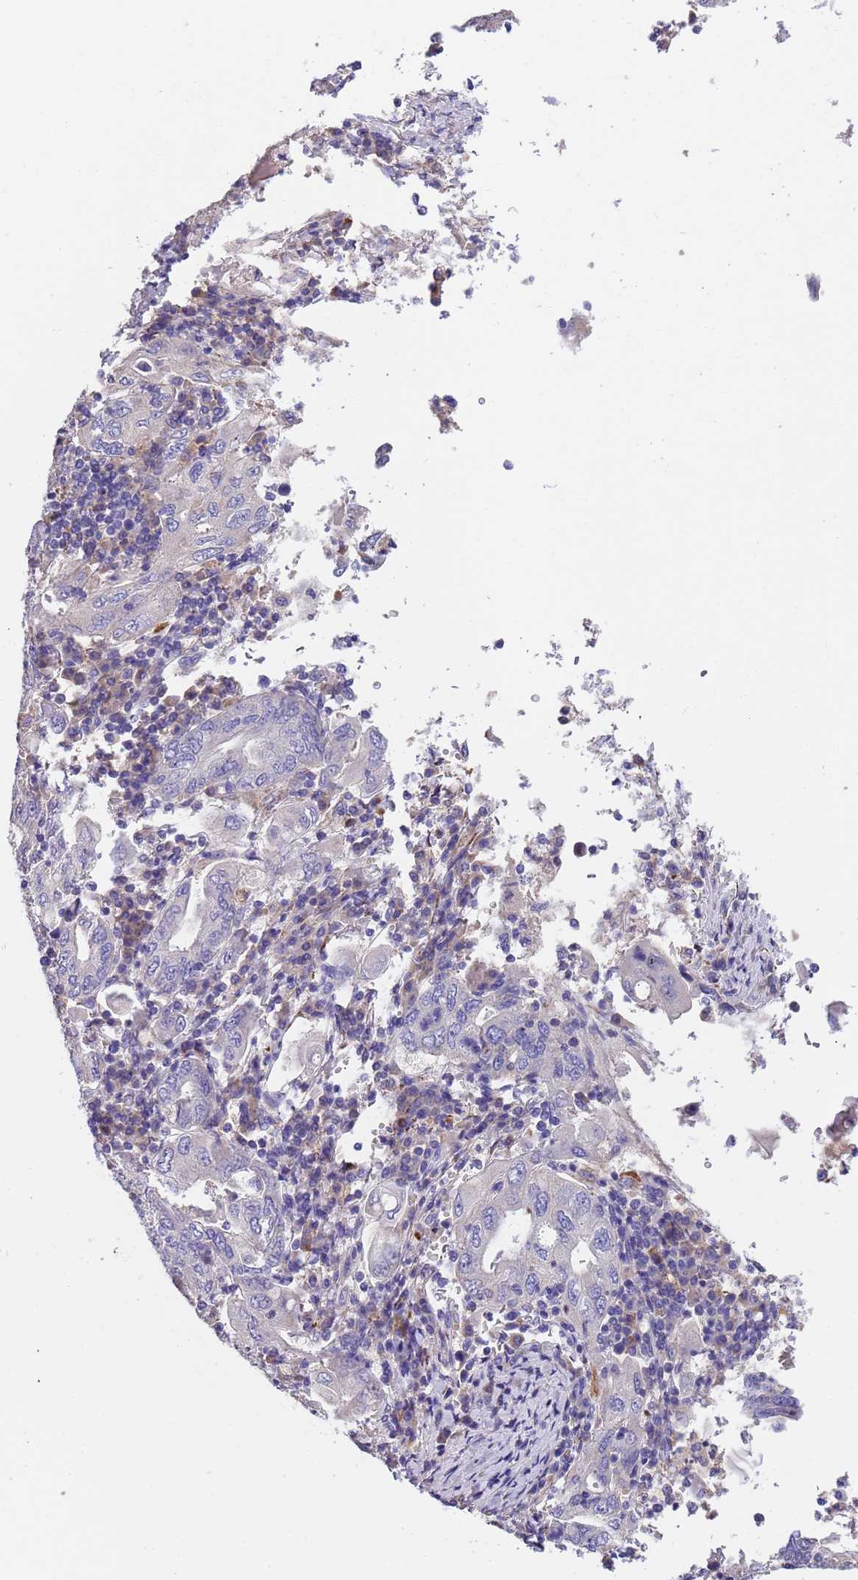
{"staining": {"intensity": "negative", "quantity": "none", "location": "none"}, "tissue": "stomach cancer", "cell_type": "Tumor cells", "image_type": "cancer", "snomed": [{"axis": "morphology", "description": "Normal tissue, NOS"}, {"axis": "morphology", "description": "Adenocarcinoma, NOS"}, {"axis": "topography", "description": "Esophagus"}, {"axis": "topography", "description": "Stomach, upper"}, {"axis": "topography", "description": "Peripheral nerve tissue"}], "caption": "Stomach cancer (adenocarcinoma) stained for a protein using immunohistochemistry exhibits no positivity tumor cells.", "gene": "SLC24A3", "patient": {"sex": "male", "age": 62}}